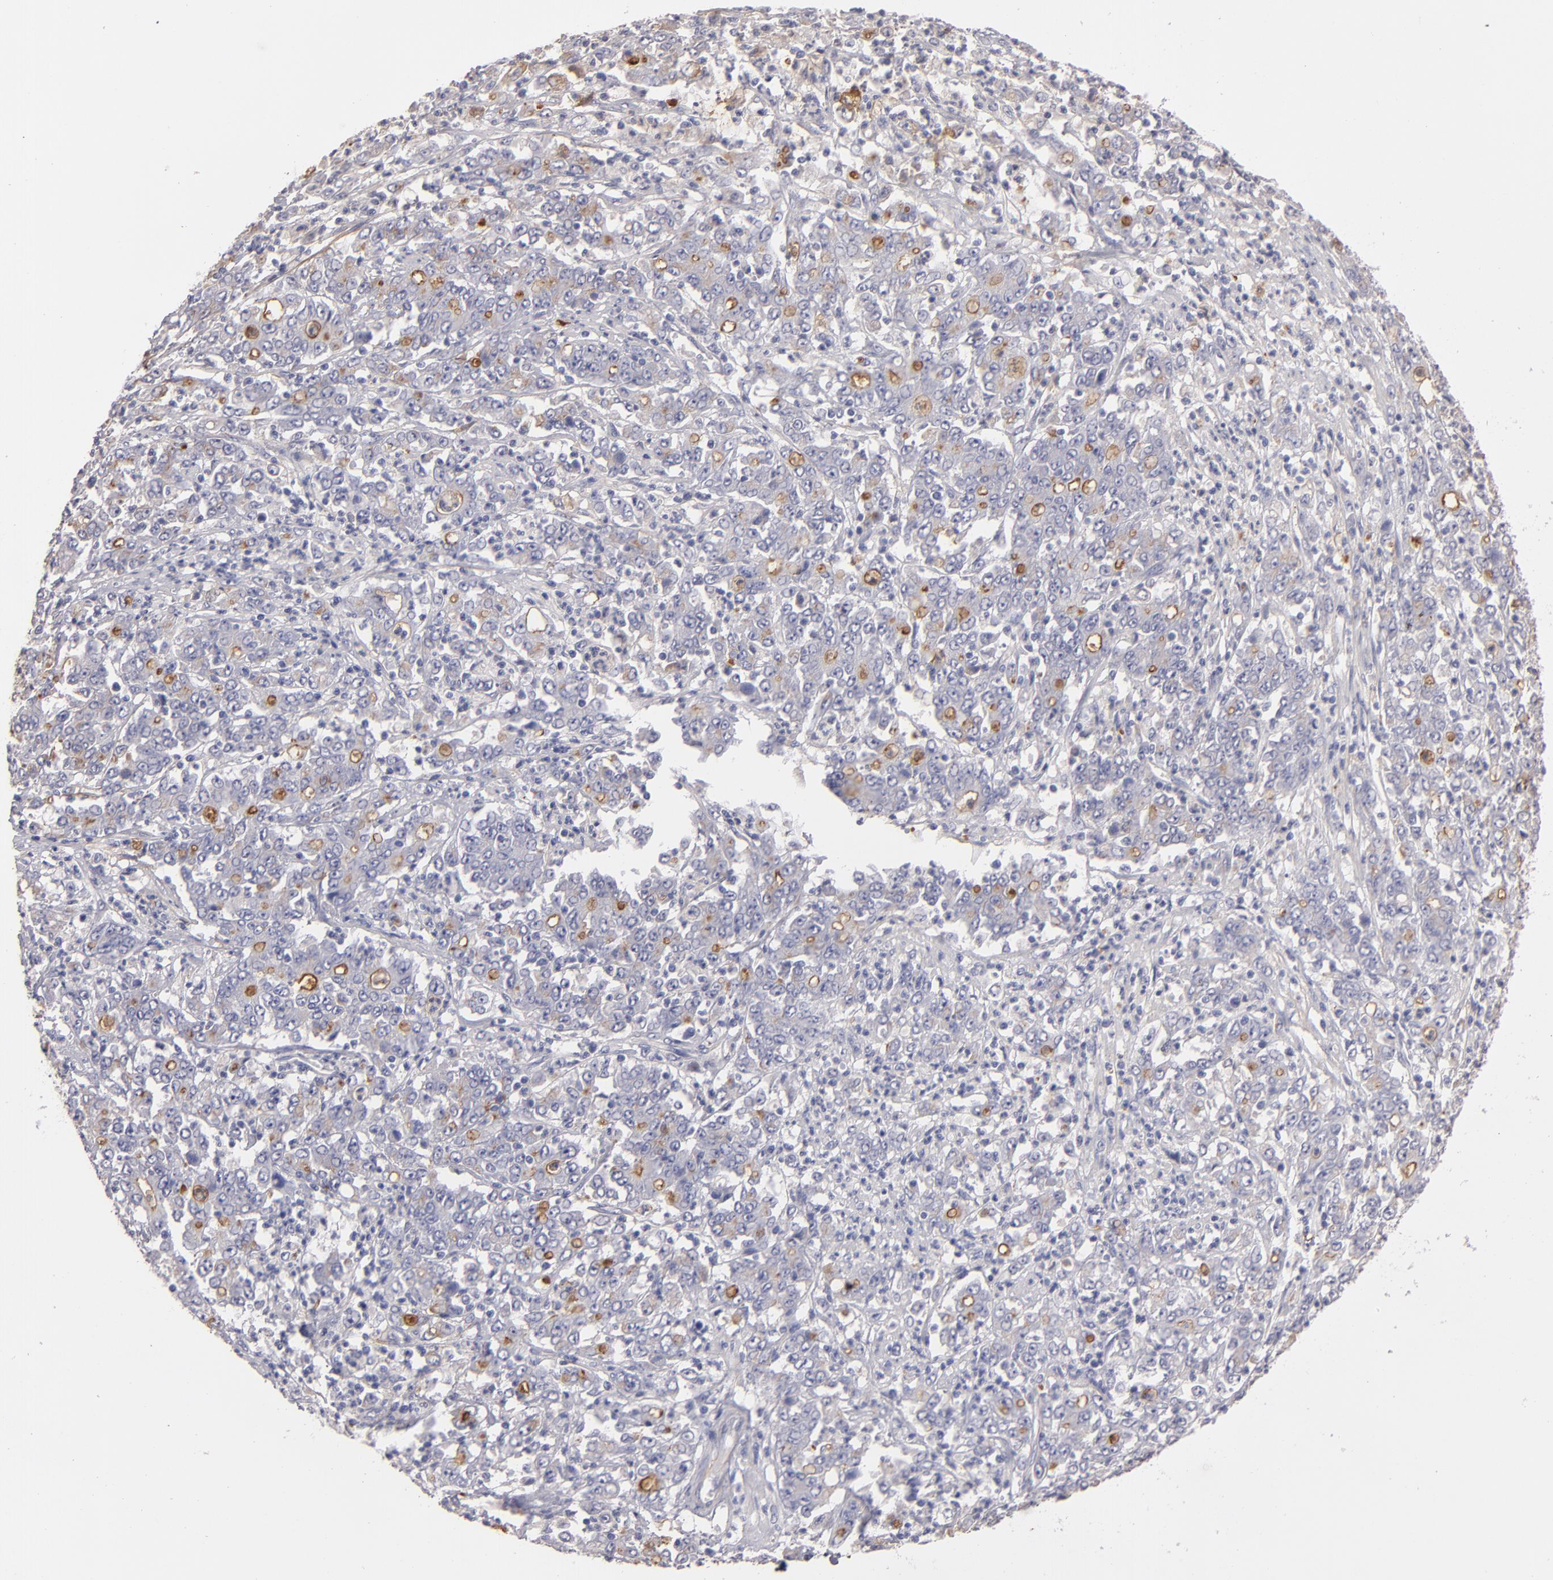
{"staining": {"intensity": "negative", "quantity": "none", "location": "none"}, "tissue": "stomach cancer", "cell_type": "Tumor cells", "image_type": "cancer", "snomed": [{"axis": "morphology", "description": "Adenocarcinoma, NOS"}, {"axis": "topography", "description": "Stomach, lower"}], "caption": "High power microscopy histopathology image of an IHC photomicrograph of adenocarcinoma (stomach), revealing no significant staining in tumor cells.", "gene": "FBLN1", "patient": {"sex": "female", "age": 71}}